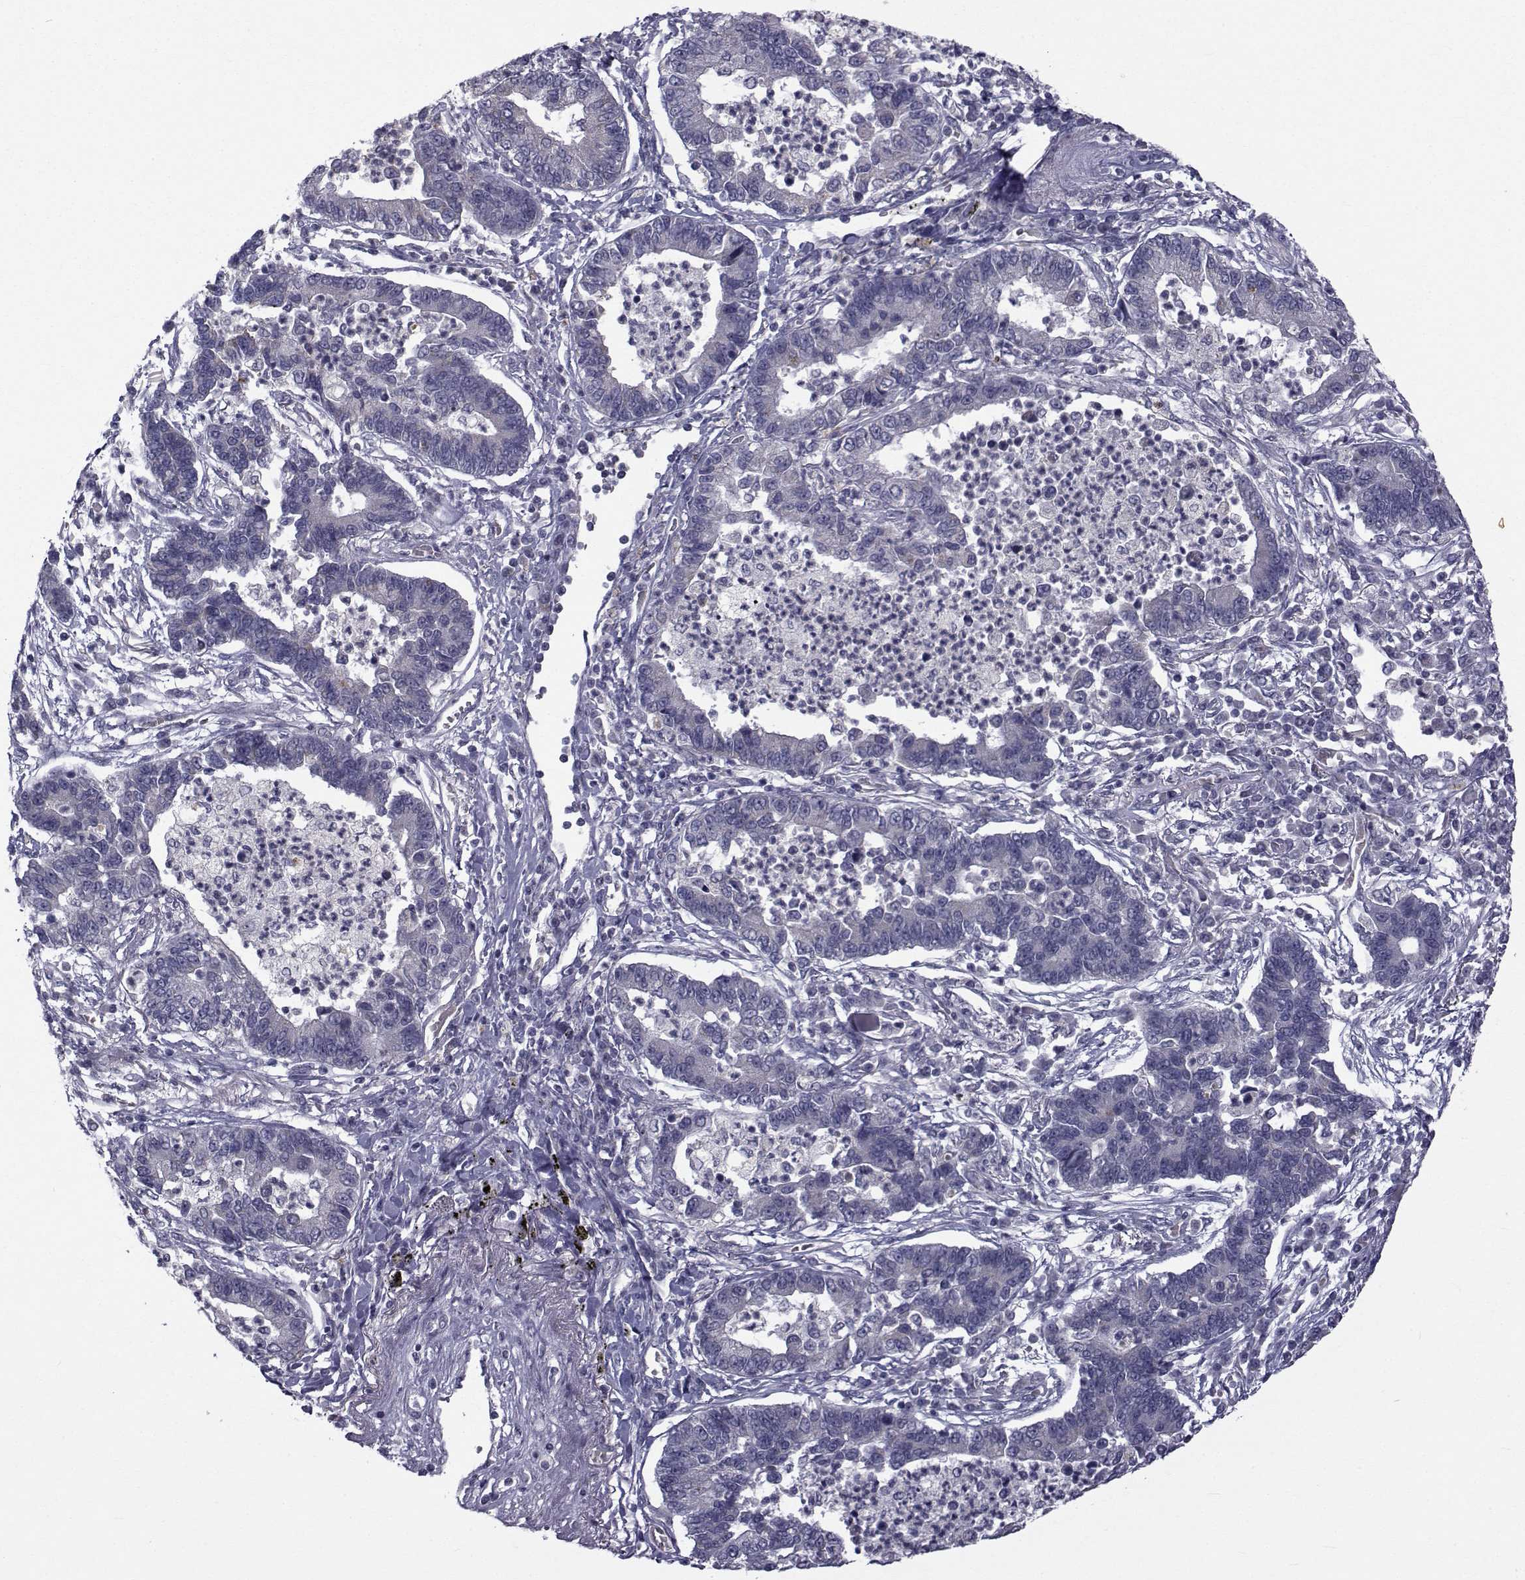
{"staining": {"intensity": "negative", "quantity": "none", "location": "none"}, "tissue": "lung cancer", "cell_type": "Tumor cells", "image_type": "cancer", "snomed": [{"axis": "morphology", "description": "Adenocarcinoma, NOS"}, {"axis": "topography", "description": "Lung"}], "caption": "Tumor cells are negative for brown protein staining in lung cancer.", "gene": "ANGPT1", "patient": {"sex": "female", "age": 57}}